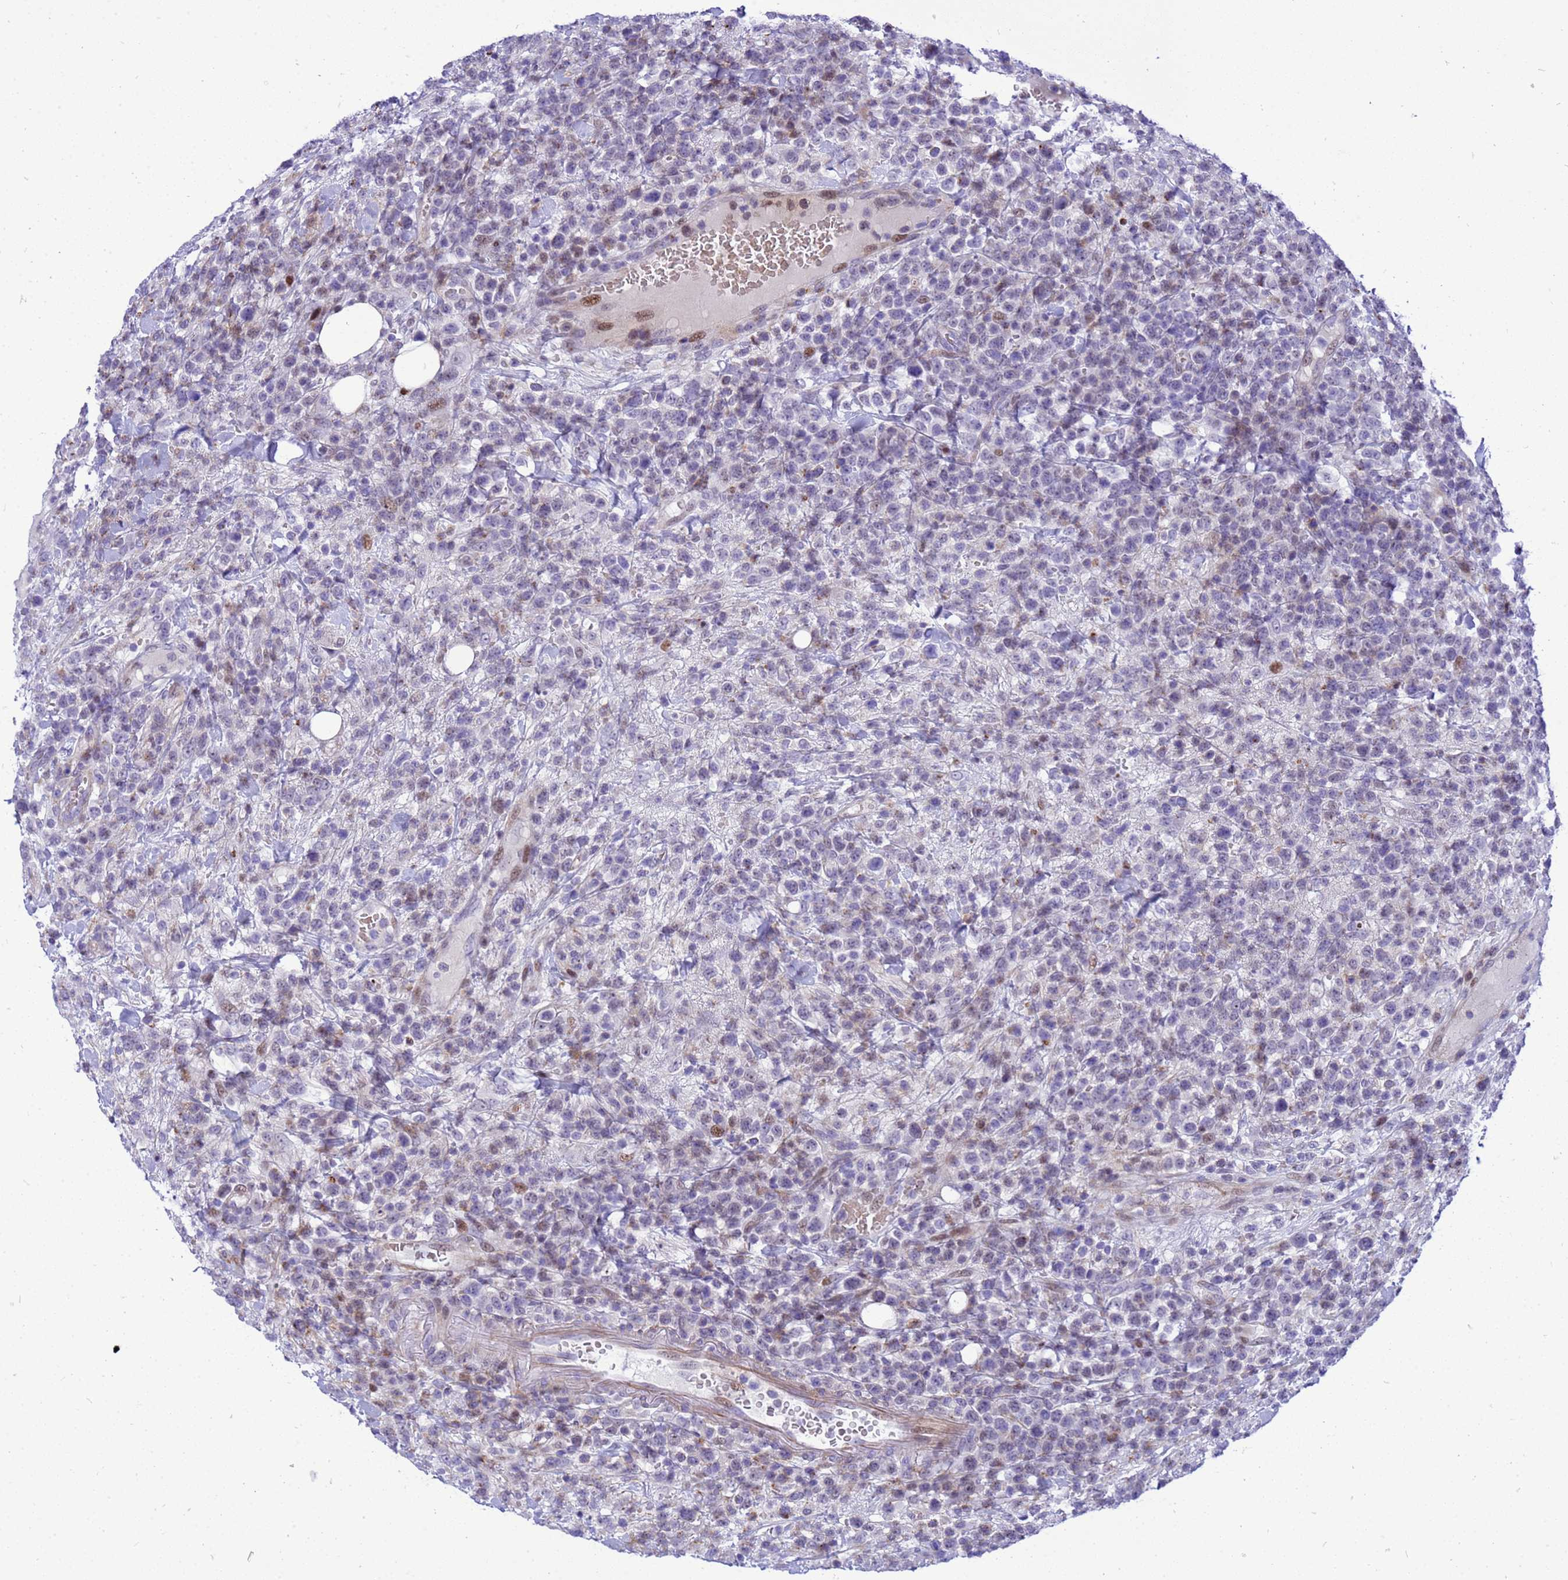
{"staining": {"intensity": "negative", "quantity": "none", "location": "none"}, "tissue": "lymphoma", "cell_type": "Tumor cells", "image_type": "cancer", "snomed": [{"axis": "morphology", "description": "Malignant lymphoma, non-Hodgkin's type, High grade"}, {"axis": "topography", "description": "Colon"}], "caption": "Protein analysis of high-grade malignant lymphoma, non-Hodgkin's type reveals no significant positivity in tumor cells.", "gene": "ADAMTS7", "patient": {"sex": "female", "age": 53}}